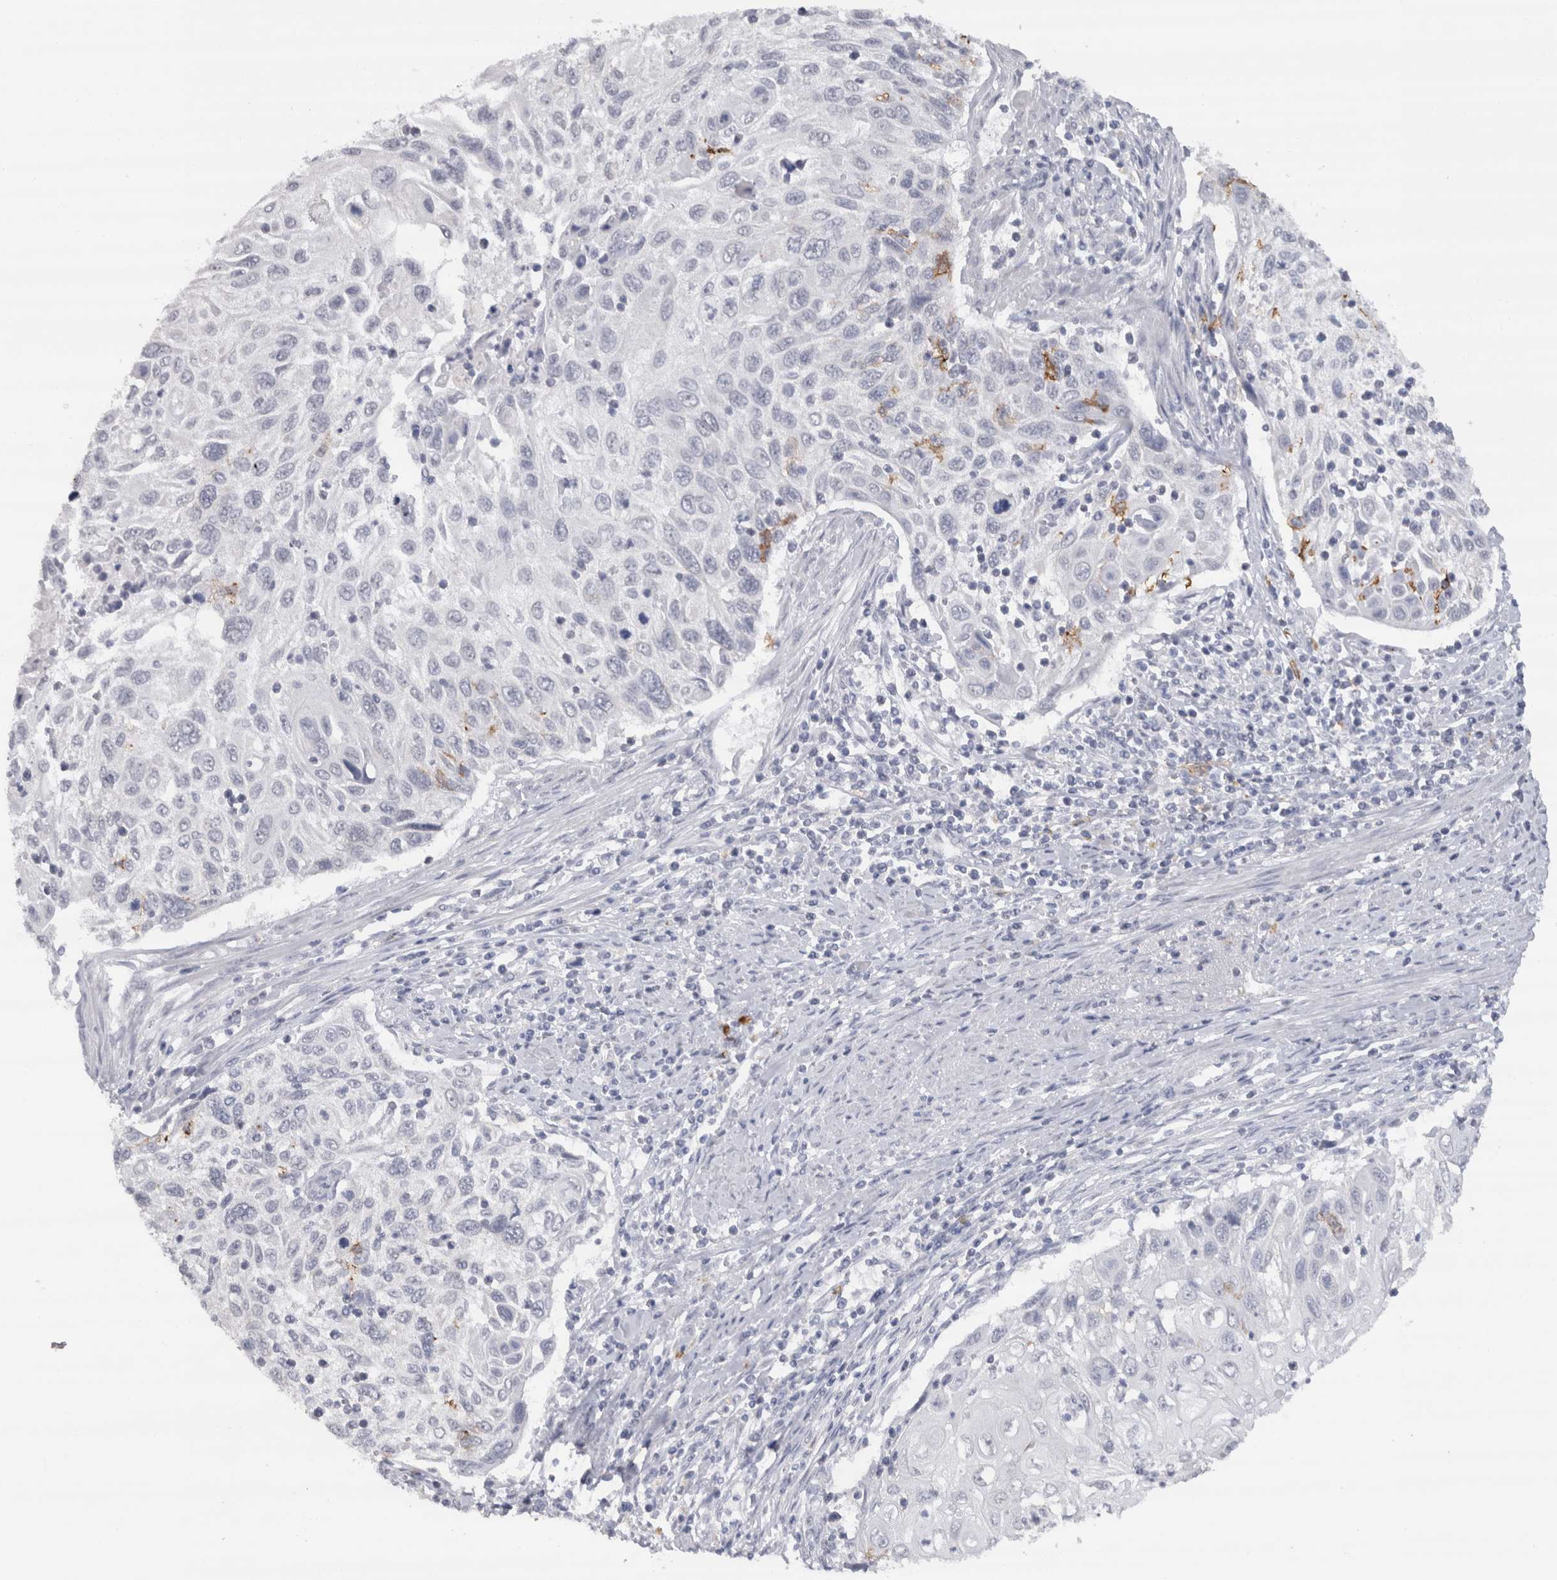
{"staining": {"intensity": "negative", "quantity": "none", "location": "none"}, "tissue": "cervical cancer", "cell_type": "Tumor cells", "image_type": "cancer", "snomed": [{"axis": "morphology", "description": "Squamous cell carcinoma, NOS"}, {"axis": "topography", "description": "Cervix"}], "caption": "Immunohistochemistry (IHC) of cervical cancer reveals no staining in tumor cells.", "gene": "CDH17", "patient": {"sex": "female", "age": 70}}